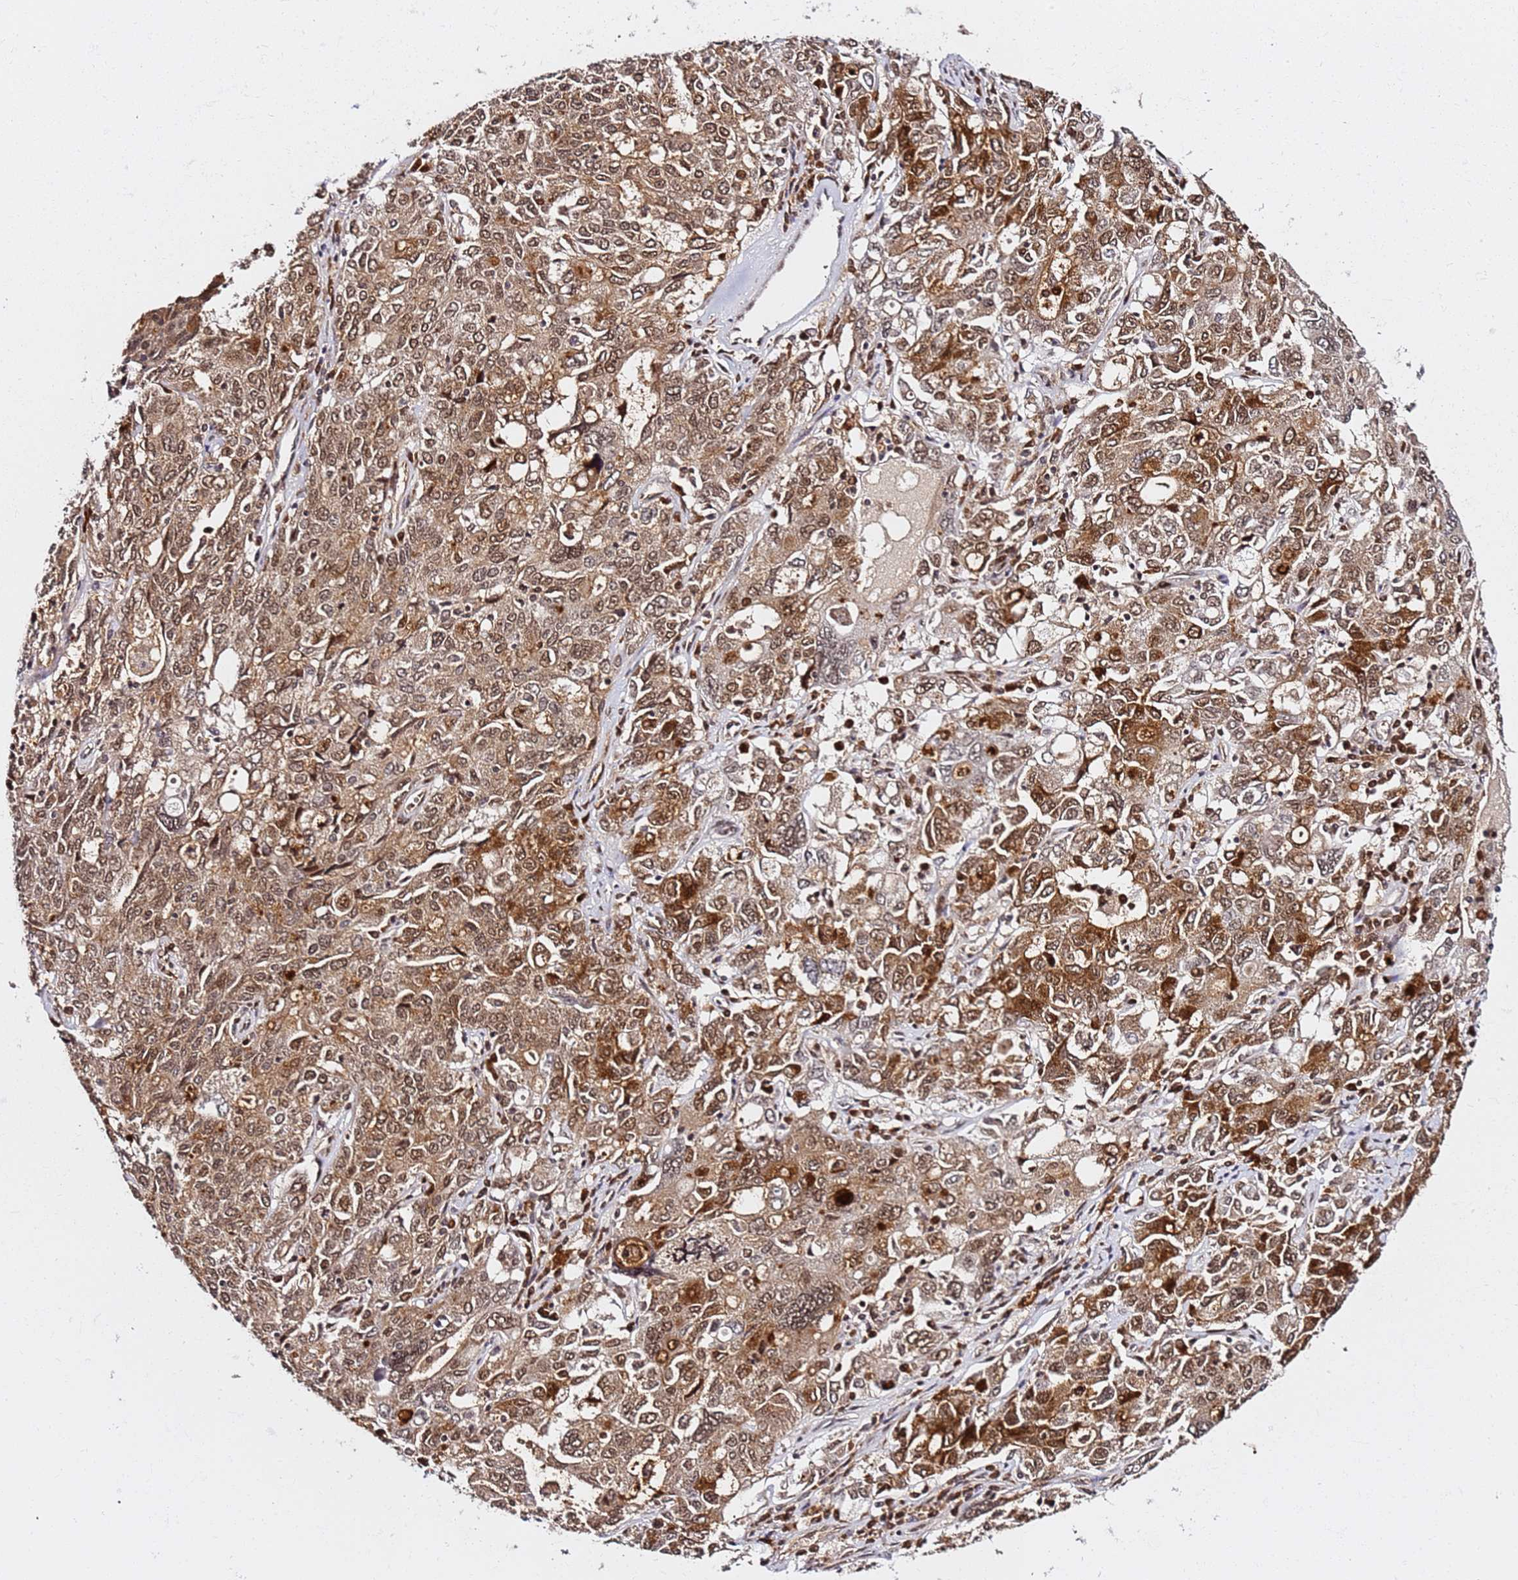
{"staining": {"intensity": "moderate", "quantity": ">75%", "location": "cytoplasmic/membranous,nuclear"}, "tissue": "ovarian cancer", "cell_type": "Tumor cells", "image_type": "cancer", "snomed": [{"axis": "morphology", "description": "Carcinoma, endometroid"}, {"axis": "topography", "description": "Ovary"}], "caption": "Endometroid carcinoma (ovarian) stained for a protein exhibits moderate cytoplasmic/membranous and nuclear positivity in tumor cells.", "gene": "RGS18", "patient": {"sex": "female", "age": 62}}